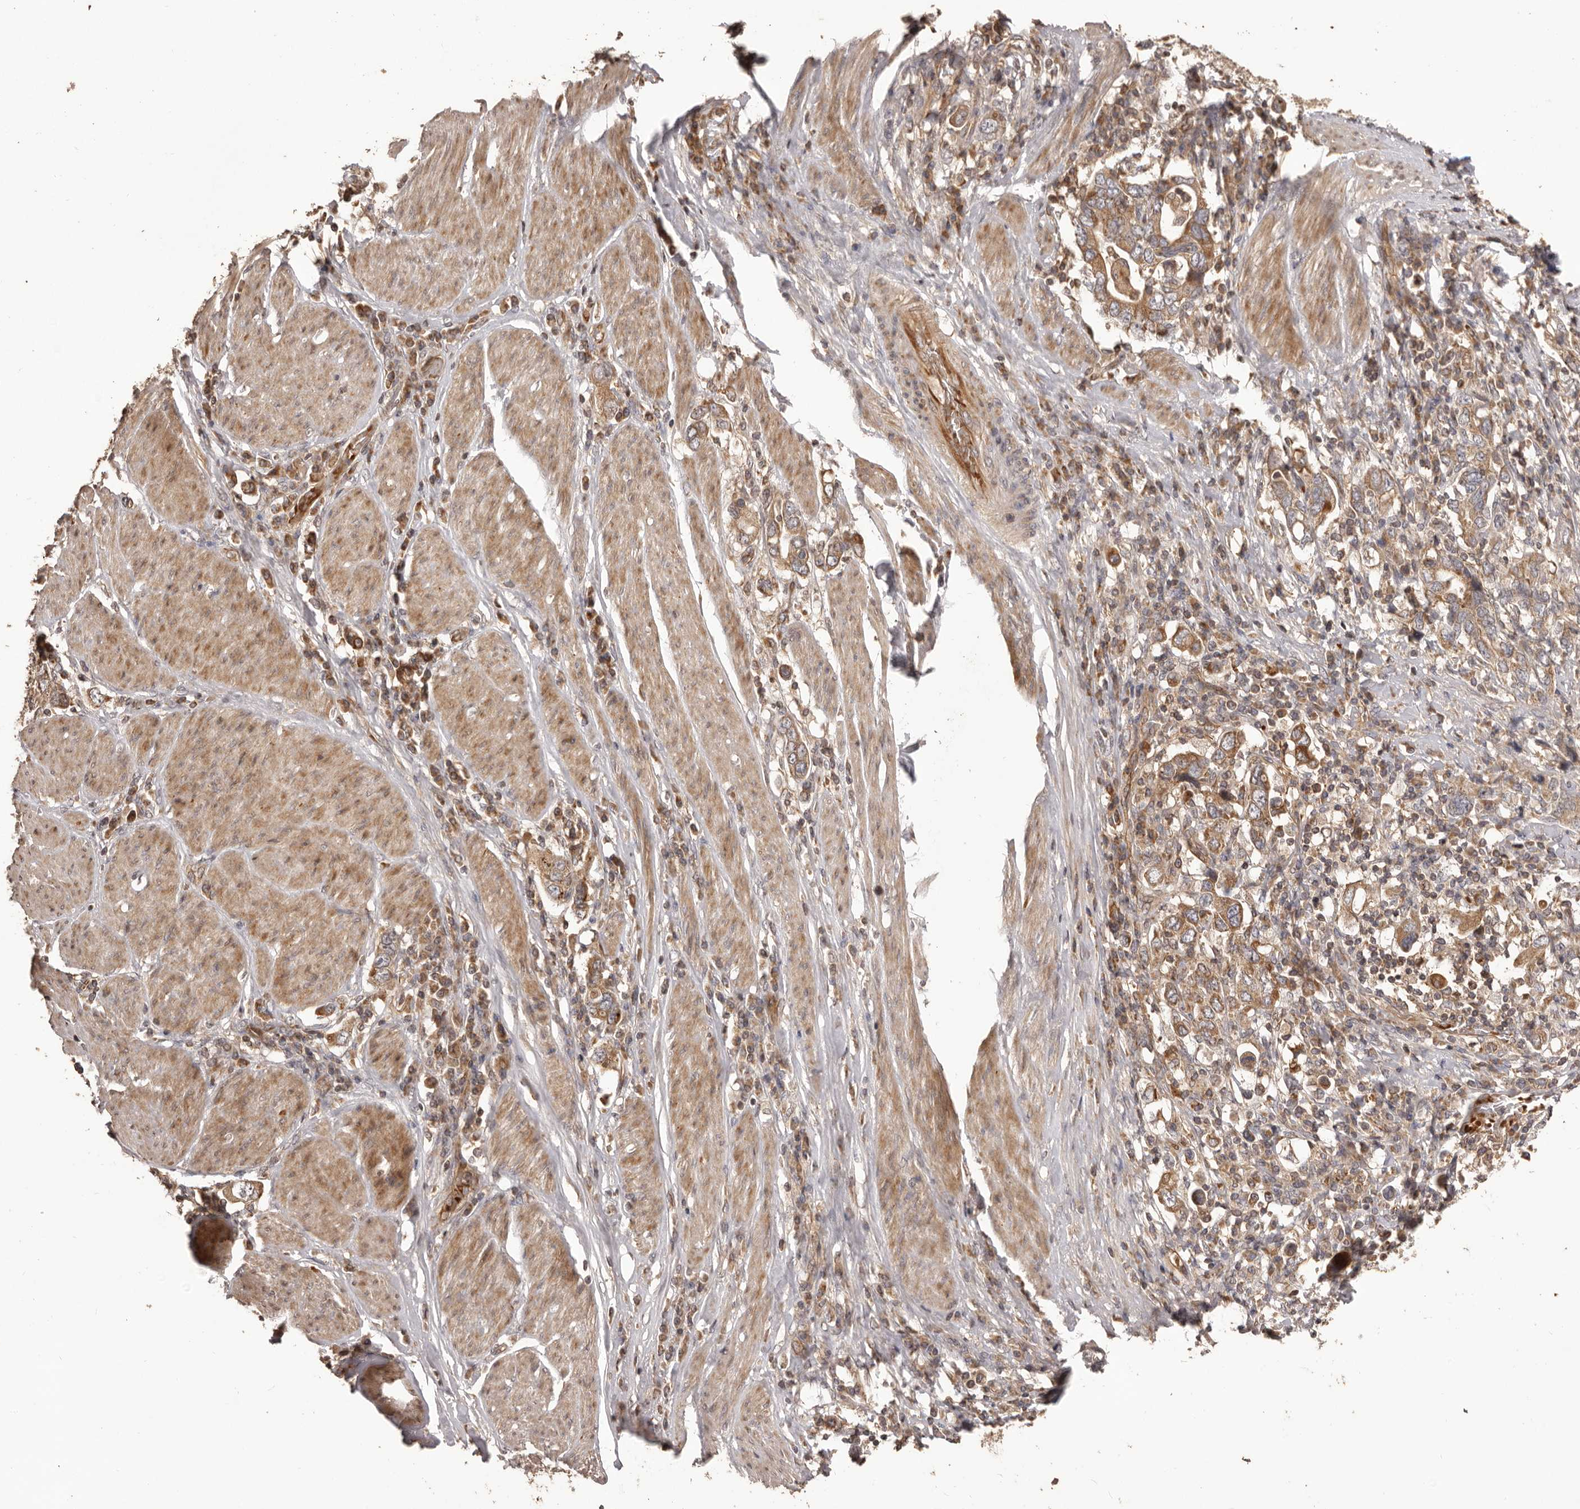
{"staining": {"intensity": "moderate", "quantity": ">75%", "location": "cytoplasmic/membranous"}, "tissue": "stomach cancer", "cell_type": "Tumor cells", "image_type": "cancer", "snomed": [{"axis": "morphology", "description": "Adenocarcinoma, NOS"}, {"axis": "topography", "description": "Stomach, upper"}], "caption": "Immunohistochemical staining of stomach cancer (adenocarcinoma) demonstrates medium levels of moderate cytoplasmic/membranous protein staining in about >75% of tumor cells.", "gene": "QRSL1", "patient": {"sex": "male", "age": 62}}